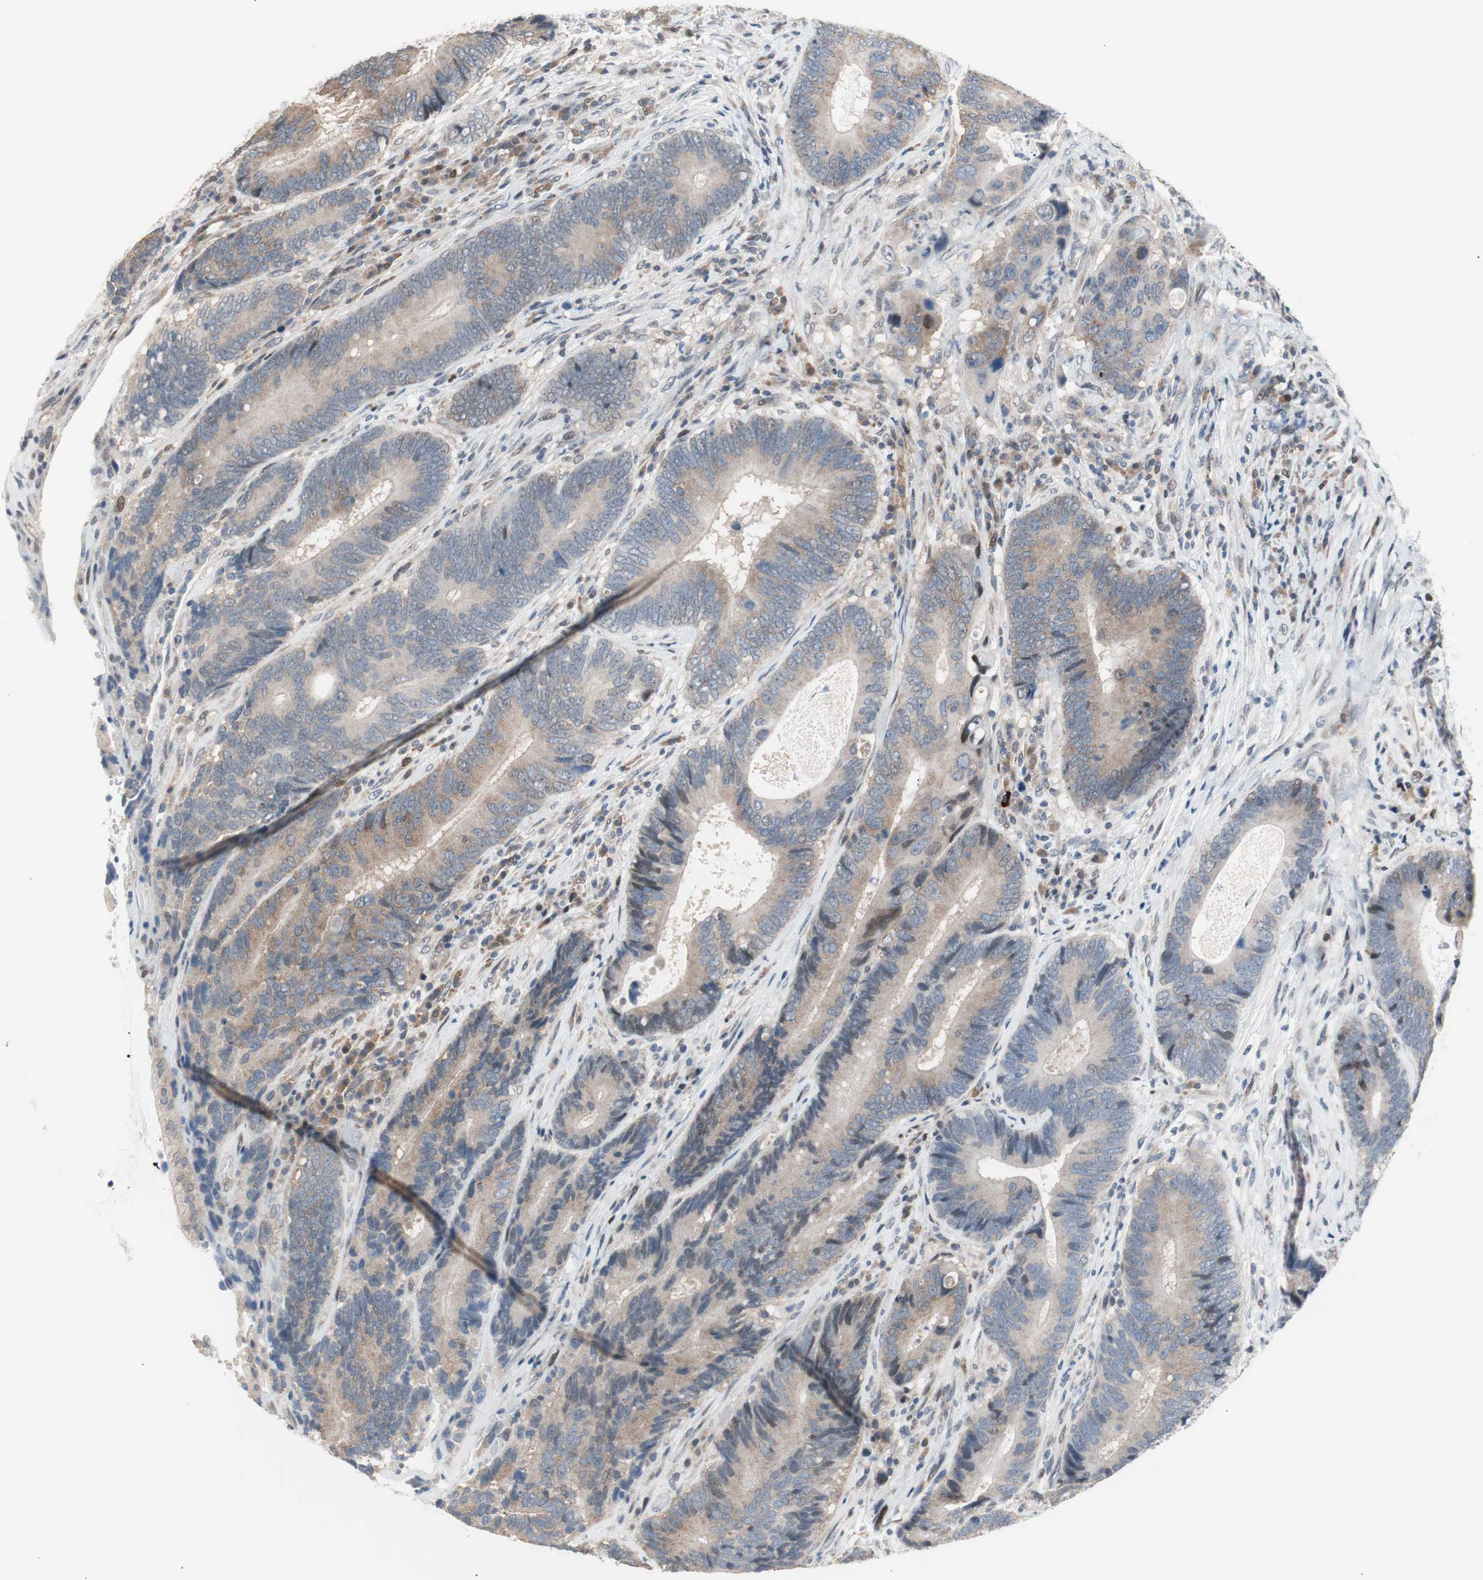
{"staining": {"intensity": "weak", "quantity": "25%-75%", "location": "cytoplasmic/membranous"}, "tissue": "colorectal cancer", "cell_type": "Tumor cells", "image_type": "cancer", "snomed": [{"axis": "morphology", "description": "Adenocarcinoma, NOS"}, {"axis": "topography", "description": "Colon"}], "caption": "Protein staining demonstrates weak cytoplasmic/membranous positivity in about 25%-75% of tumor cells in colorectal adenocarcinoma.", "gene": "POLH", "patient": {"sex": "female", "age": 78}}